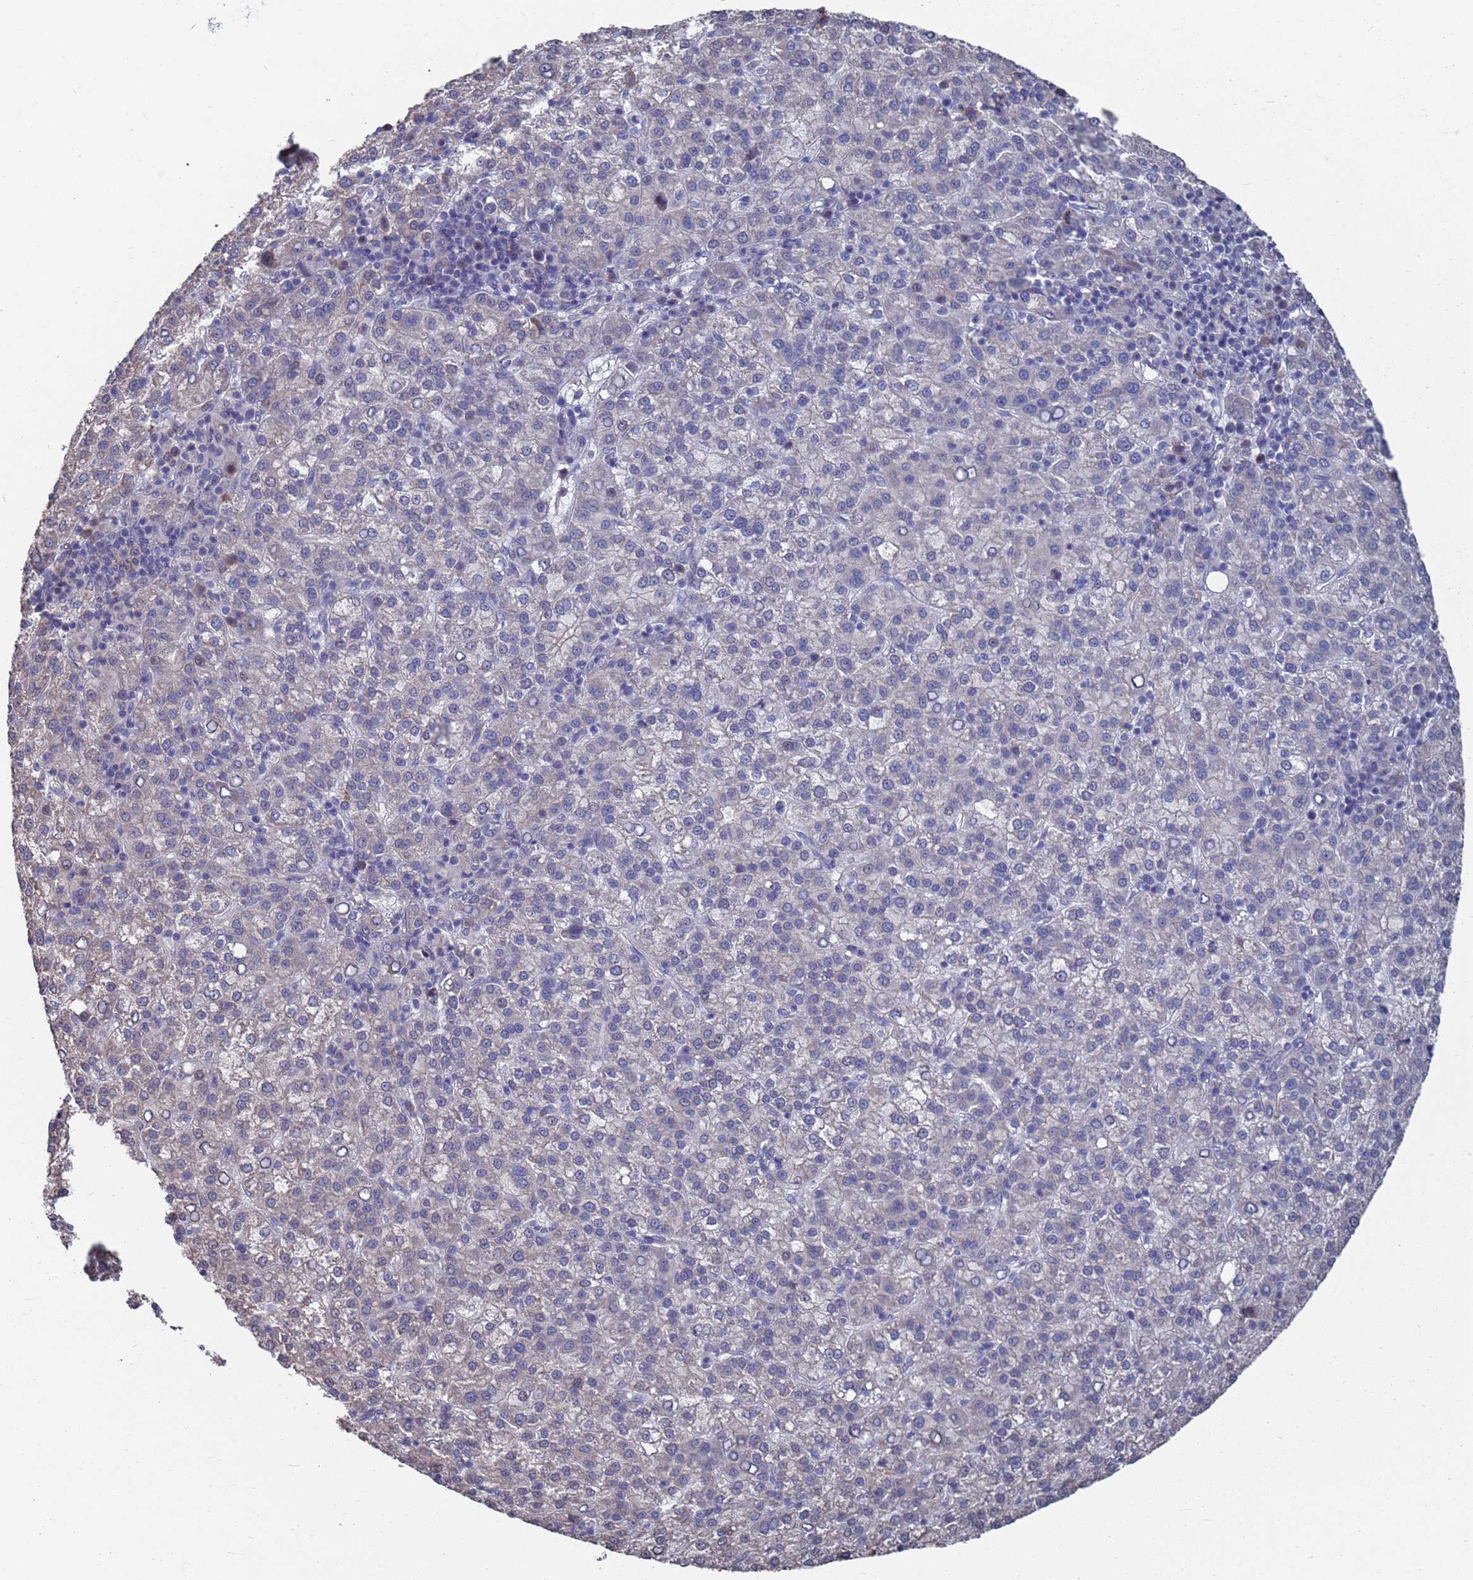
{"staining": {"intensity": "negative", "quantity": "none", "location": "none"}, "tissue": "liver cancer", "cell_type": "Tumor cells", "image_type": "cancer", "snomed": [{"axis": "morphology", "description": "Carcinoma, Hepatocellular, NOS"}, {"axis": "topography", "description": "Liver"}], "caption": "DAB (3,3'-diaminobenzidine) immunohistochemical staining of hepatocellular carcinoma (liver) reveals no significant expression in tumor cells.", "gene": "CFAP119", "patient": {"sex": "female", "age": 58}}